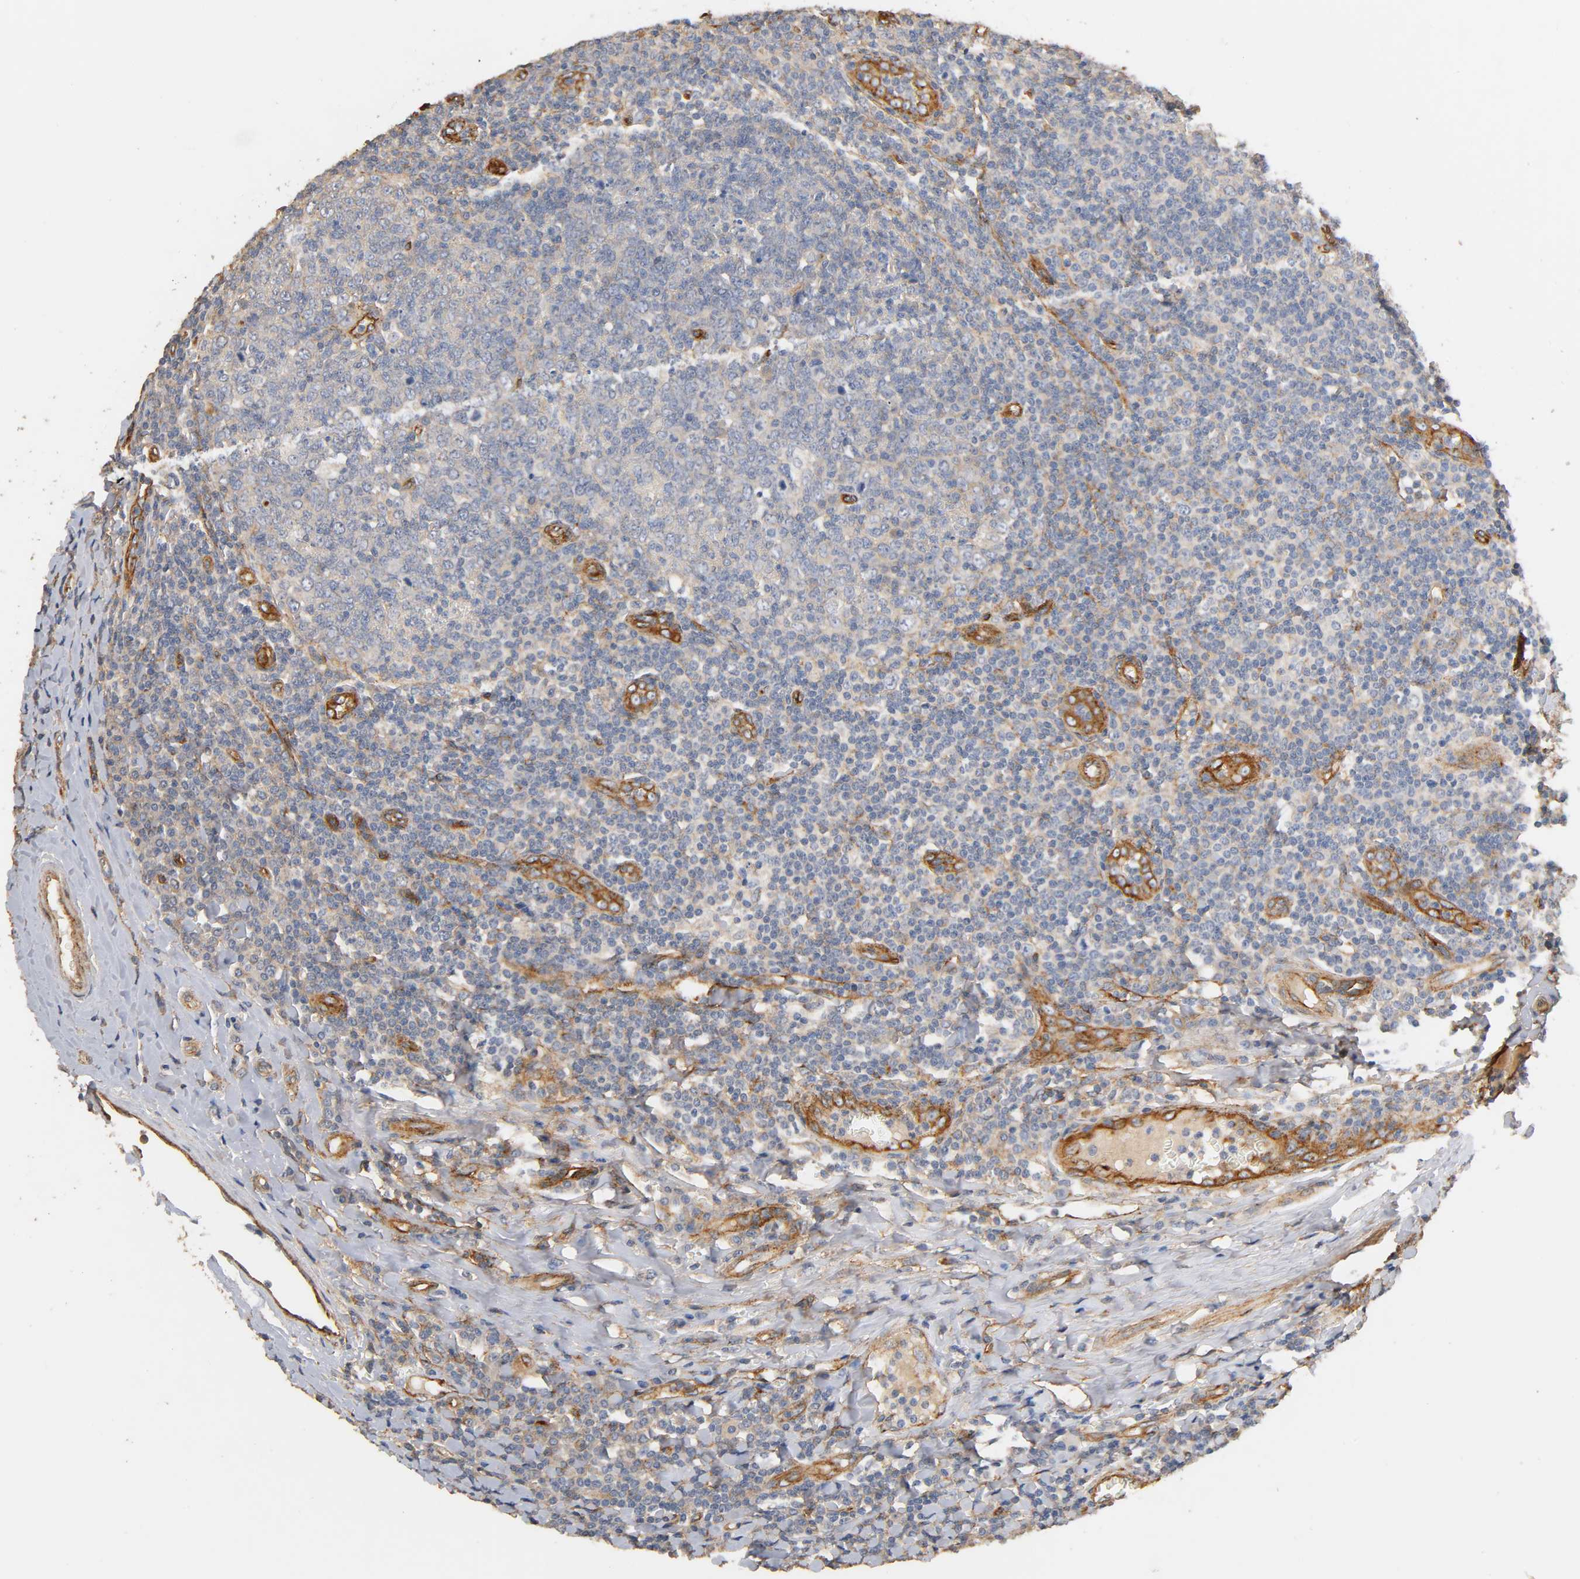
{"staining": {"intensity": "negative", "quantity": "none", "location": "none"}, "tissue": "tonsil", "cell_type": "Germinal center cells", "image_type": "normal", "snomed": [{"axis": "morphology", "description": "Normal tissue, NOS"}, {"axis": "topography", "description": "Tonsil"}], "caption": "The immunohistochemistry photomicrograph has no significant staining in germinal center cells of tonsil. (DAB (3,3'-diaminobenzidine) IHC with hematoxylin counter stain).", "gene": "IFITM2", "patient": {"sex": "male", "age": 31}}